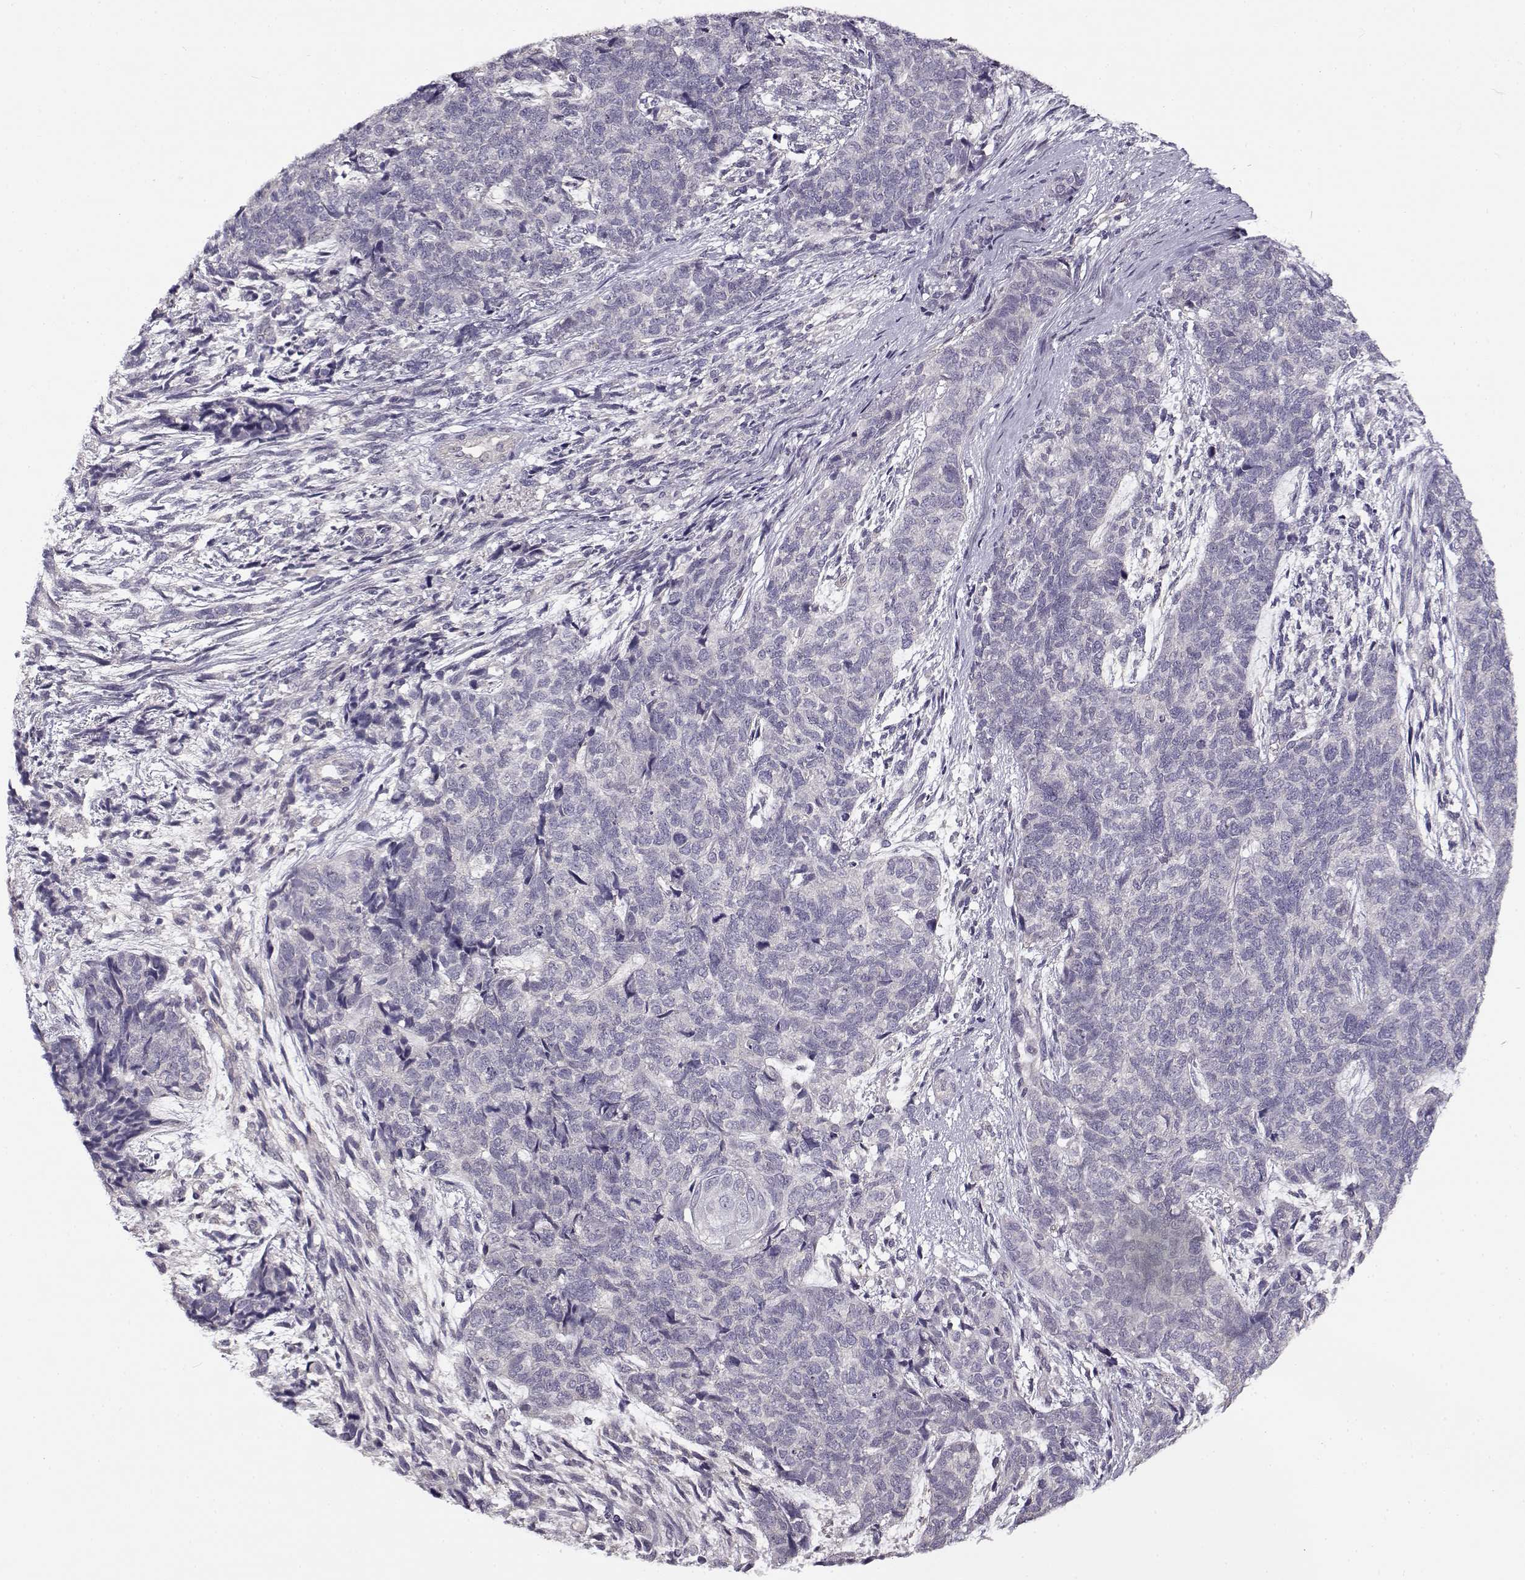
{"staining": {"intensity": "negative", "quantity": "none", "location": "none"}, "tissue": "cervical cancer", "cell_type": "Tumor cells", "image_type": "cancer", "snomed": [{"axis": "morphology", "description": "Squamous cell carcinoma, NOS"}, {"axis": "topography", "description": "Cervix"}], "caption": "Image shows no protein expression in tumor cells of cervical cancer tissue.", "gene": "TMEM145", "patient": {"sex": "female", "age": 63}}